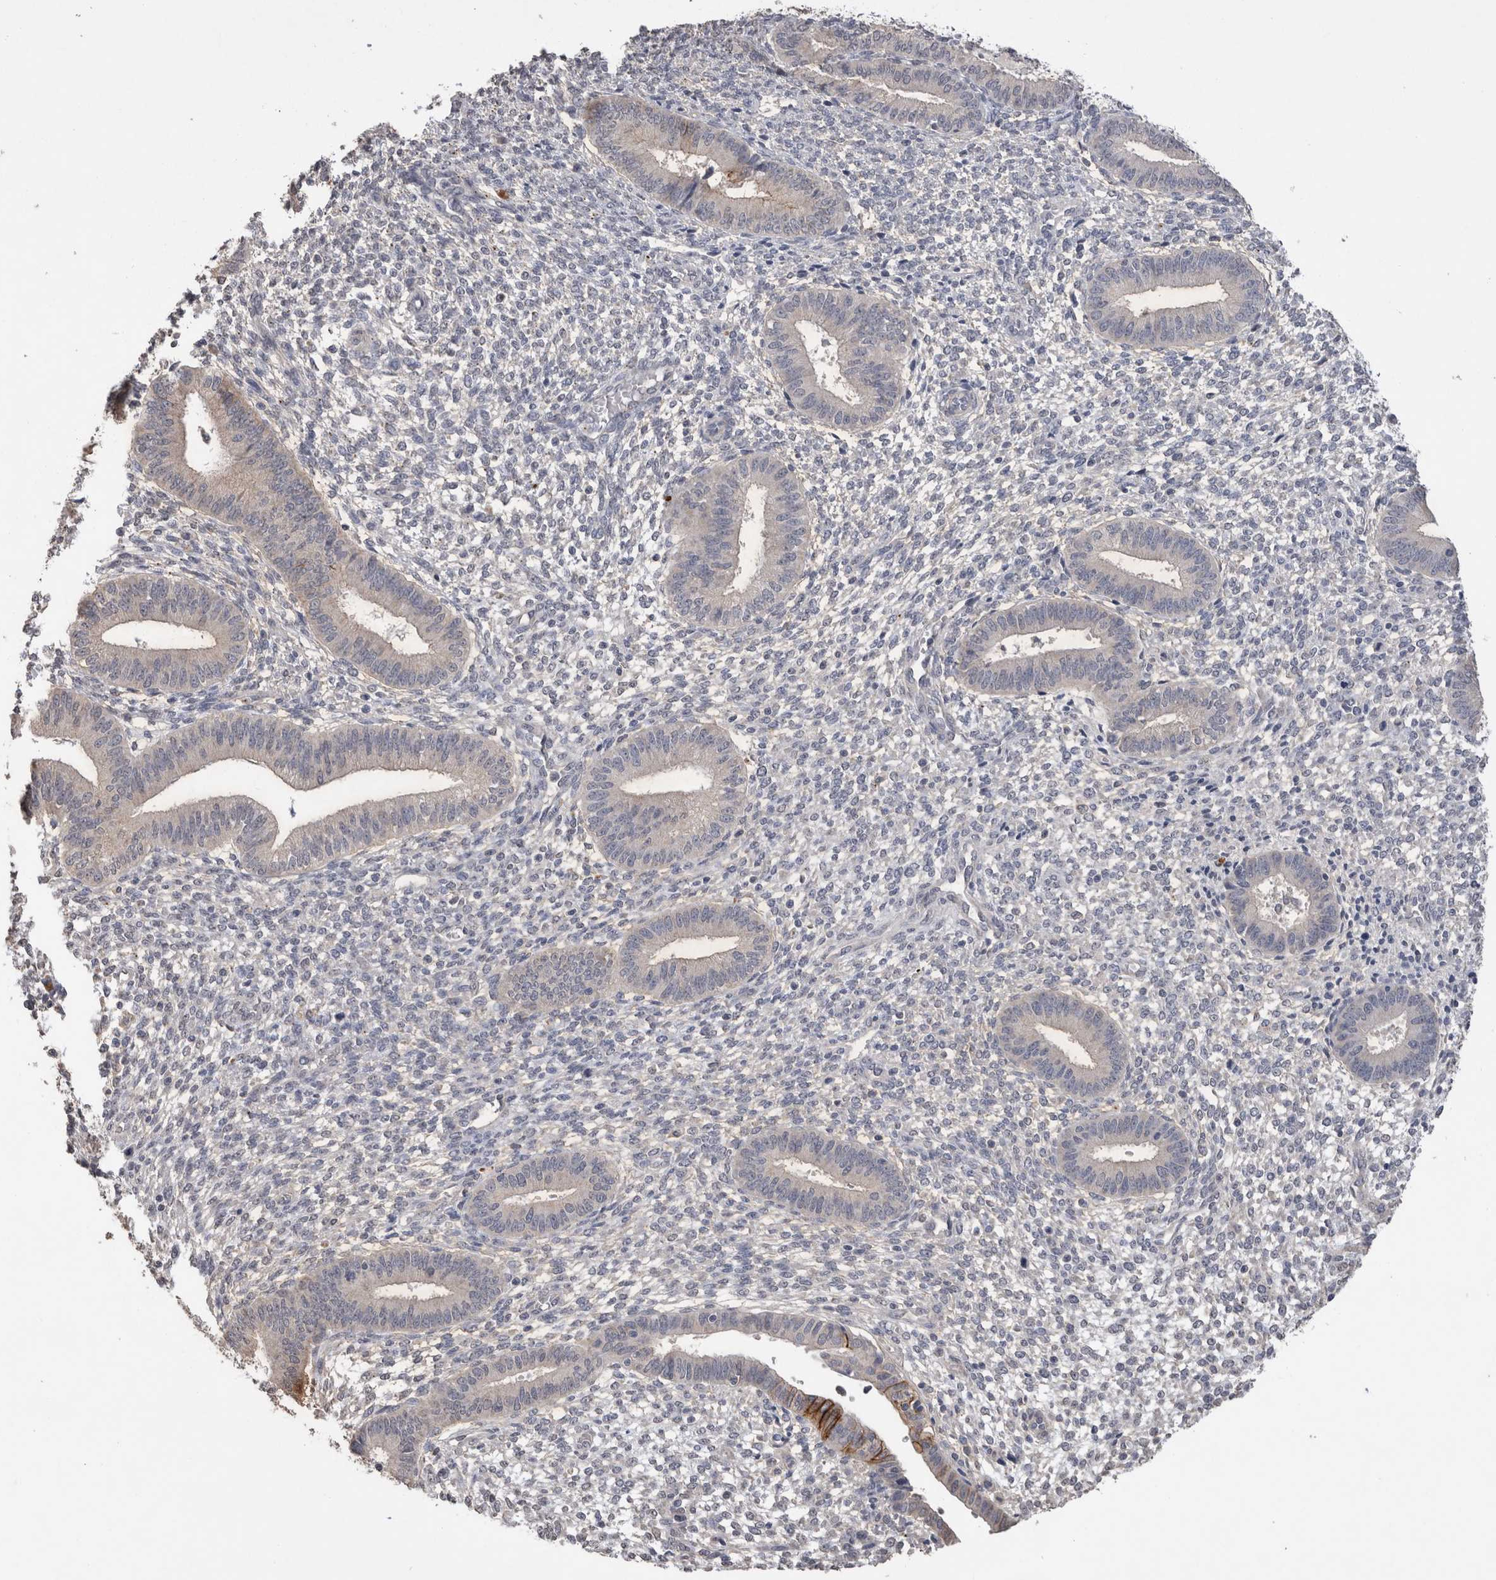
{"staining": {"intensity": "negative", "quantity": "none", "location": "none"}, "tissue": "endometrium", "cell_type": "Cells in endometrial stroma", "image_type": "normal", "snomed": [{"axis": "morphology", "description": "Normal tissue, NOS"}, {"axis": "topography", "description": "Endometrium"}], "caption": "Endometrium stained for a protein using immunohistochemistry demonstrates no expression cells in endometrial stroma.", "gene": "CDH6", "patient": {"sex": "female", "age": 46}}